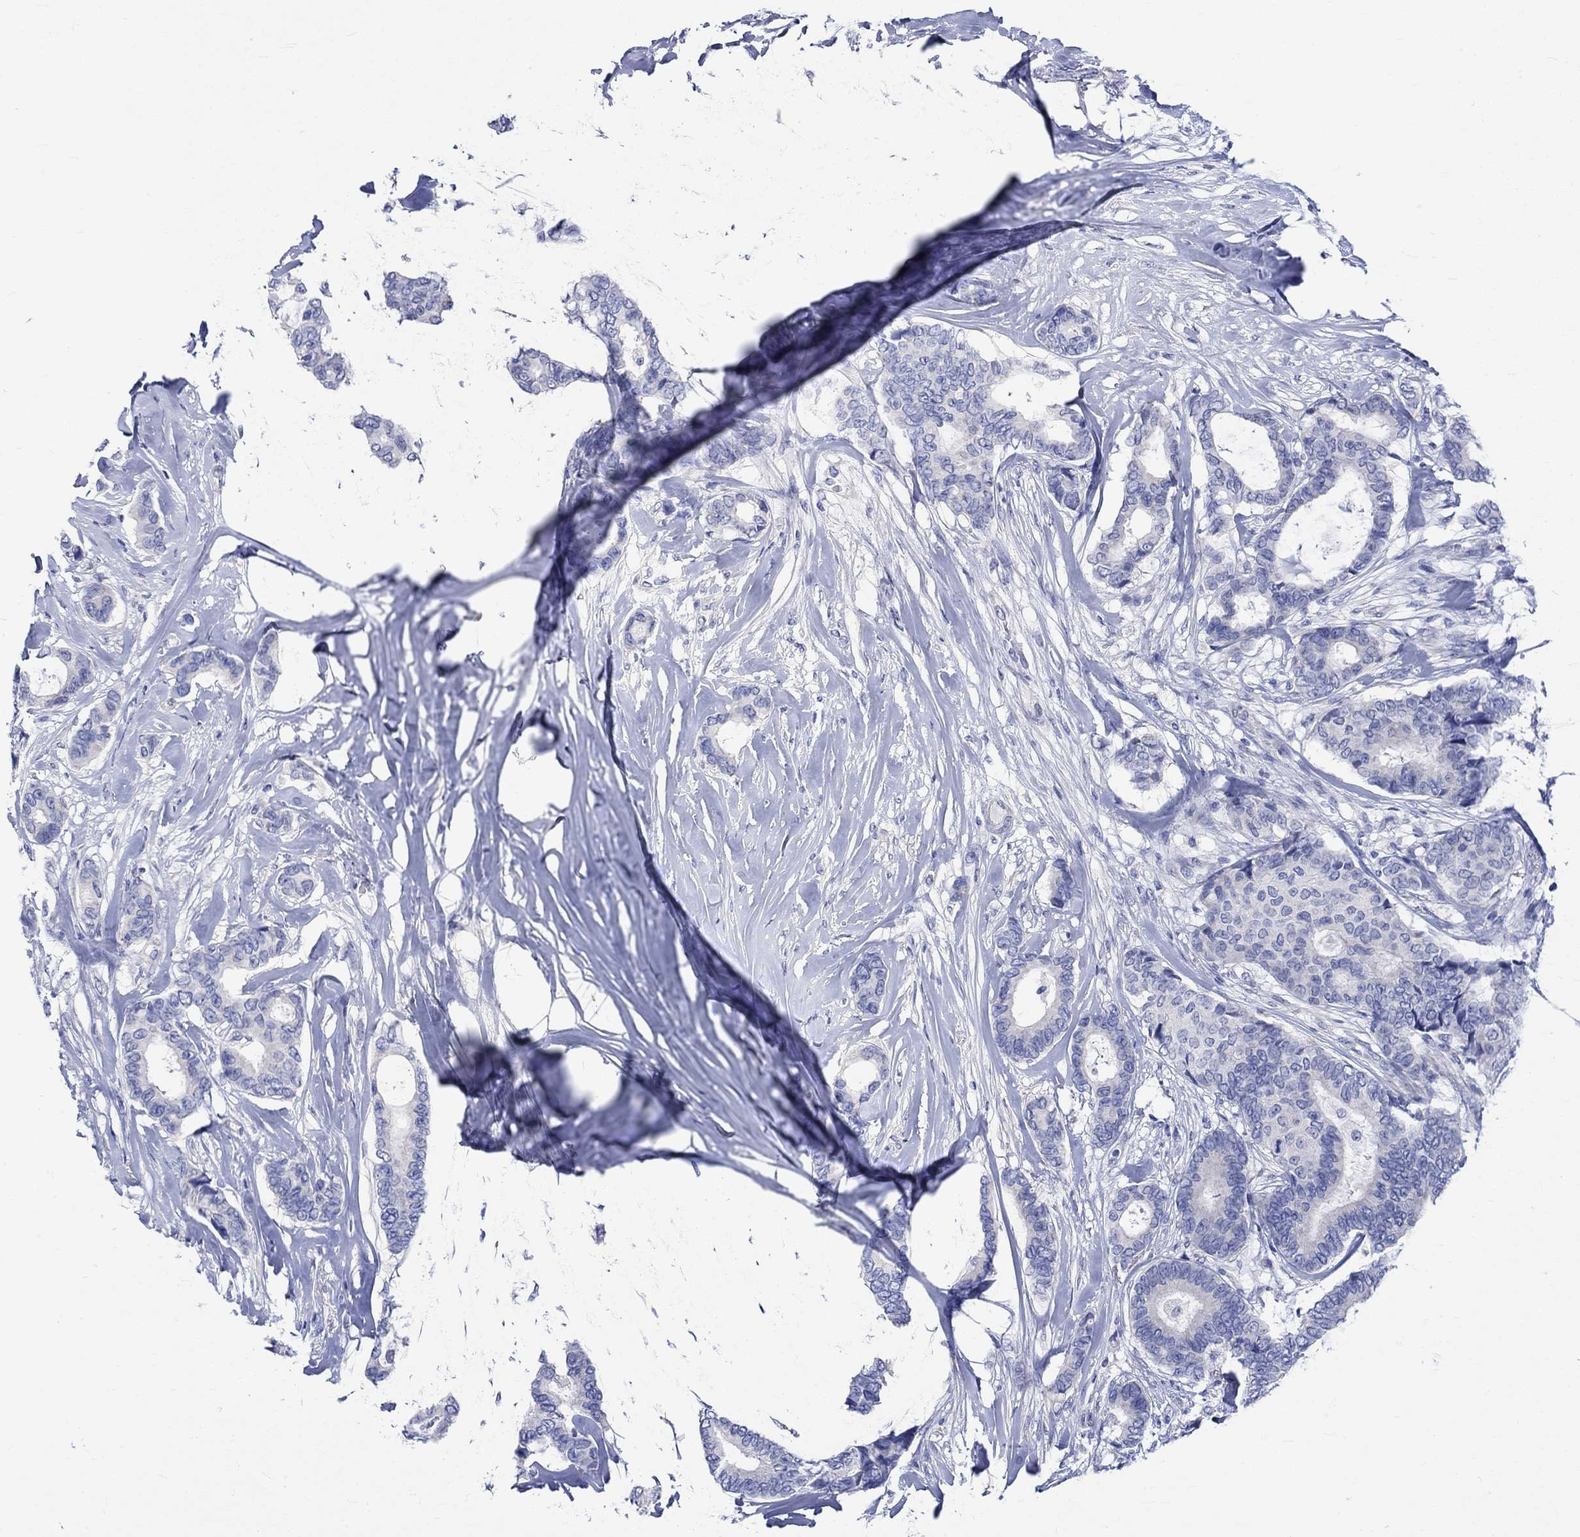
{"staining": {"intensity": "negative", "quantity": "none", "location": "none"}, "tissue": "breast cancer", "cell_type": "Tumor cells", "image_type": "cancer", "snomed": [{"axis": "morphology", "description": "Duct carcinoma"}, {"axis": "topography", "description": "Breast"}], "caption": "Immunohistochemistry (IHC) histopathology image of neoplastic tissue: infiltrating ductal carcinoma (breast) stained with DAB (3,3'-diaminobenzidine) reveals no significant protein staining in tumor cells.", "gene": "HARBI1", "patient": {"sex": "female", "age": 75}}